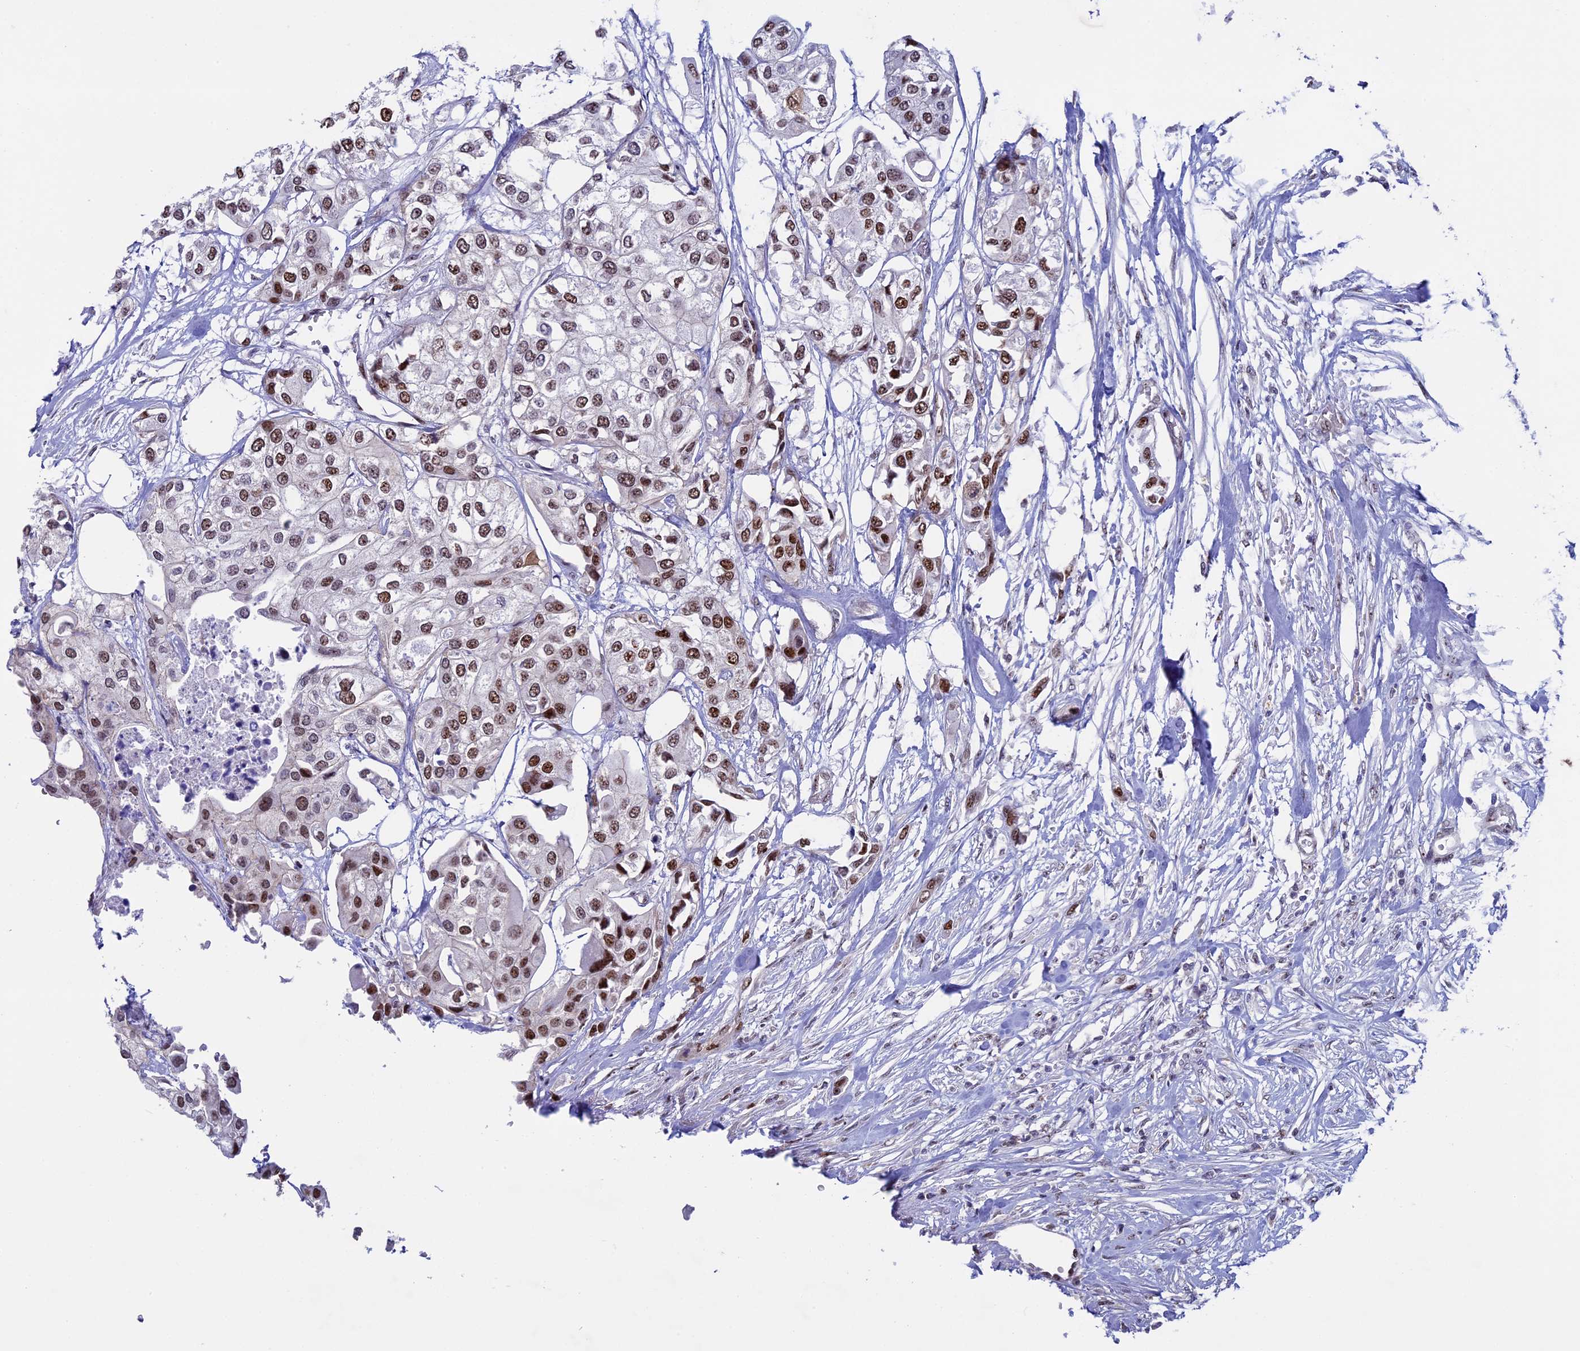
{"staining": {"intensity": "moderate", "quantity": ">75%", "location": "nuclear"}, "tissue": "urothelial cancer", "cell_type": "Tumor cells", "image_type": "cancer", "snomed": [{"axis": "morphology", "description": "Urothelial carcinoma, High grade"}, {"axis": "topography", "description": "Urinary bladder"}], "caption": "This is an image of IHC staining of urothelial cancer, which shows moderate positivity in the nuclear of tumor cells.", "gene": "CCDC86", "patient": {"sex": "male", "age": 64}}